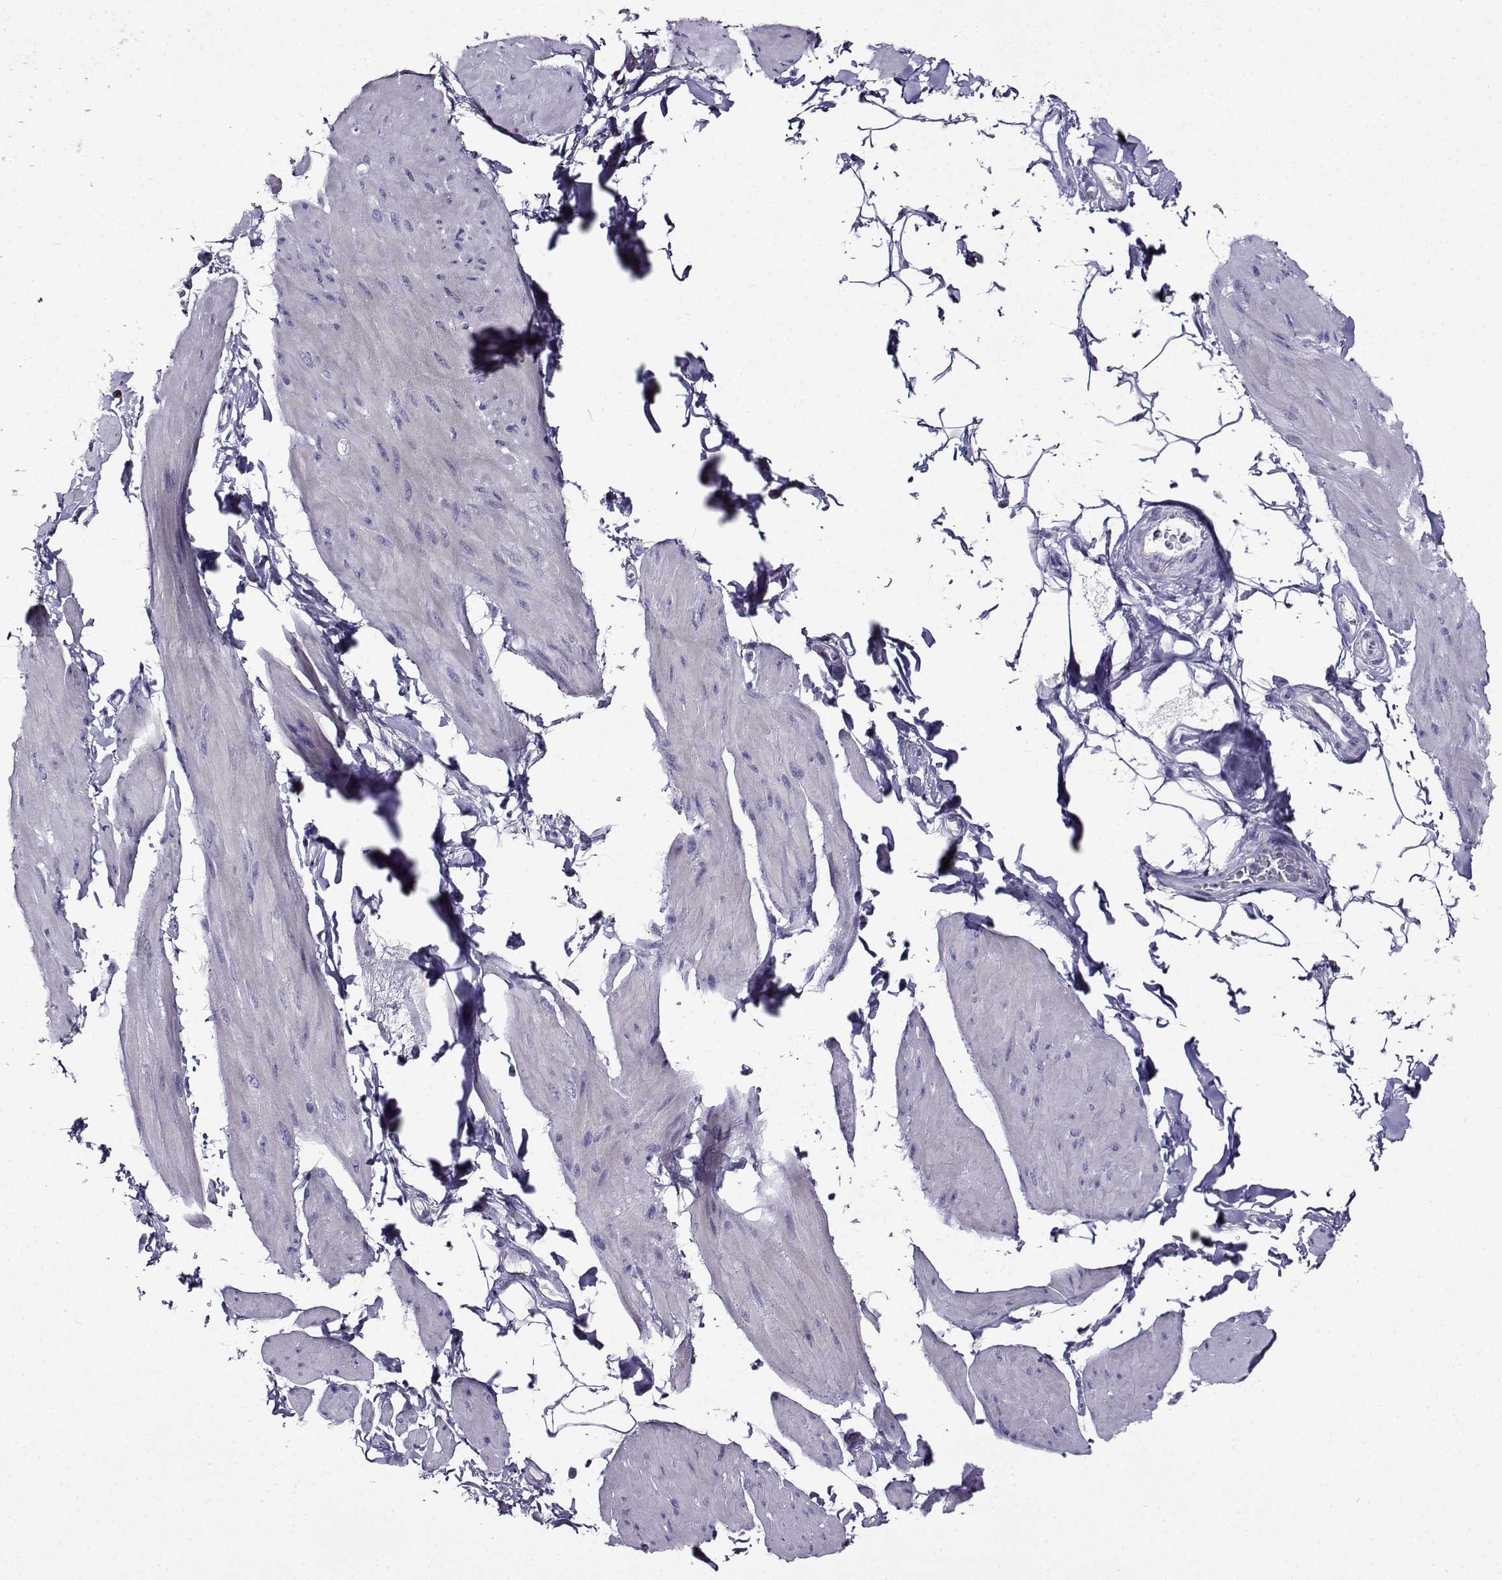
{"staining": {"intensity": "negative", "quantity": "none", "location": "none"}, "tissue": "smooth muscle", "cell_type": "Smooth muscle cells", "image_type": "normal", "snomed": [{"axis": "morphology", "description": "Normal tissue, NOS"}, {"axis": "topography", "description": "Adipose tissue"}, {"axis": "topography", "description": "Smooth muscle"}, {"axis": "topography", "description": "Peripheral nerve tissue"}], "caption": "Image shows no protein positivity in smooth muscle cells of benign smooth muscle. (Stains: DAB (3,3'-diaminobenzidine) IHC with hematoxylin counter stain, Microscopy: brightfield microscopy at high magnification).", "gene": "TMEM266", "patient": {"sex": "male", "age": 83}}